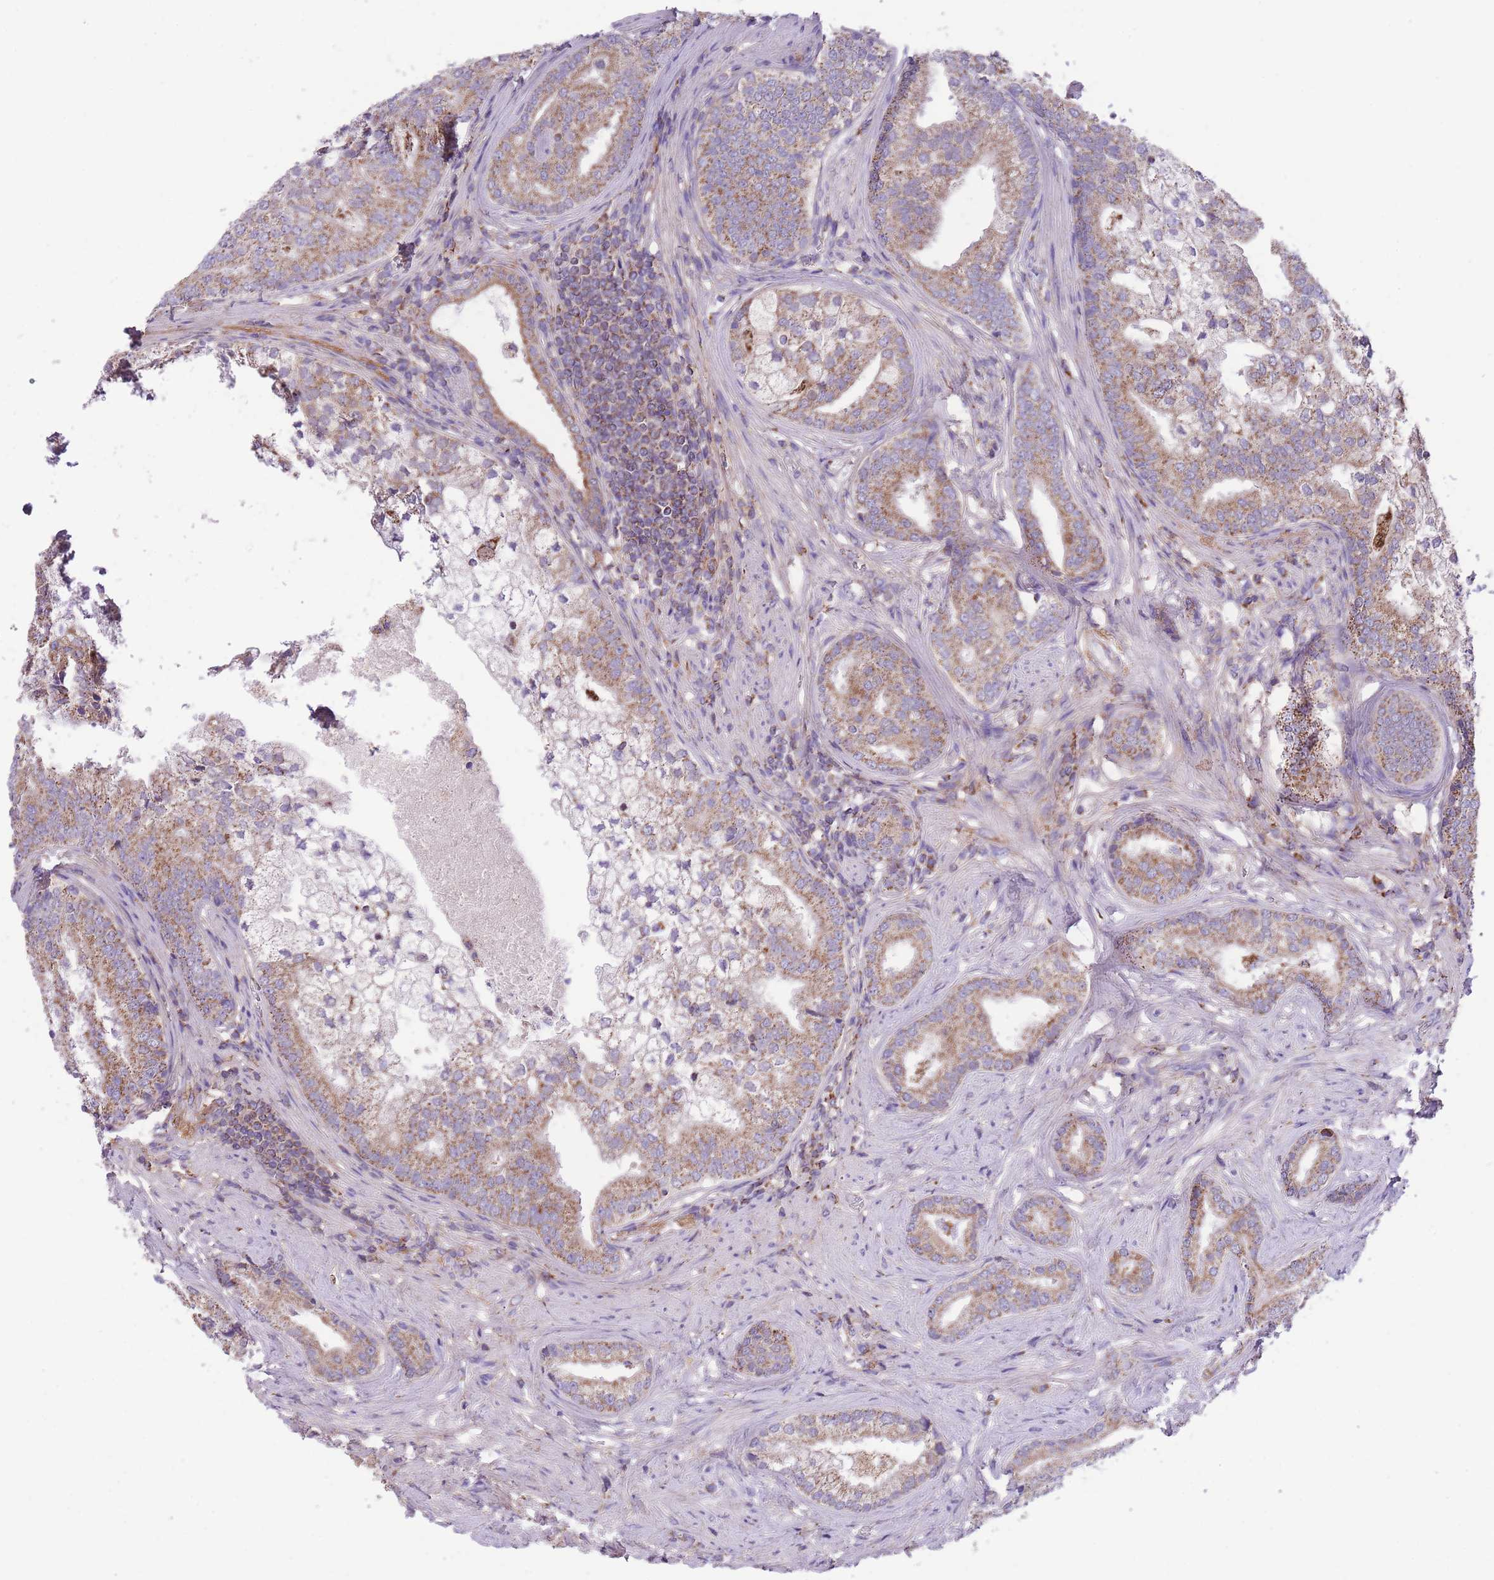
{"staining": {"intensity": "moderate", "quantity": ">75%", "location": "cytoplasmic/membranous"}, "tissue": "prostate cancer", "cell_type": "Tumor cells", "image_type": "cancer", "snomed": [{"axis": "morphology", "description": "Adenocarcinoma, High grade"}, {"axis": "topography", "description": "Prostate"}], "caption": "This micrograph displays IHC staining of adenocarcinoma (high-grade) (prostate), with medium moderate cytoplasmic/membranous expression in about >75% of tumor cells.", "gene": "ST3GAL3", "patient": {"sex": "male", "age": 55}}